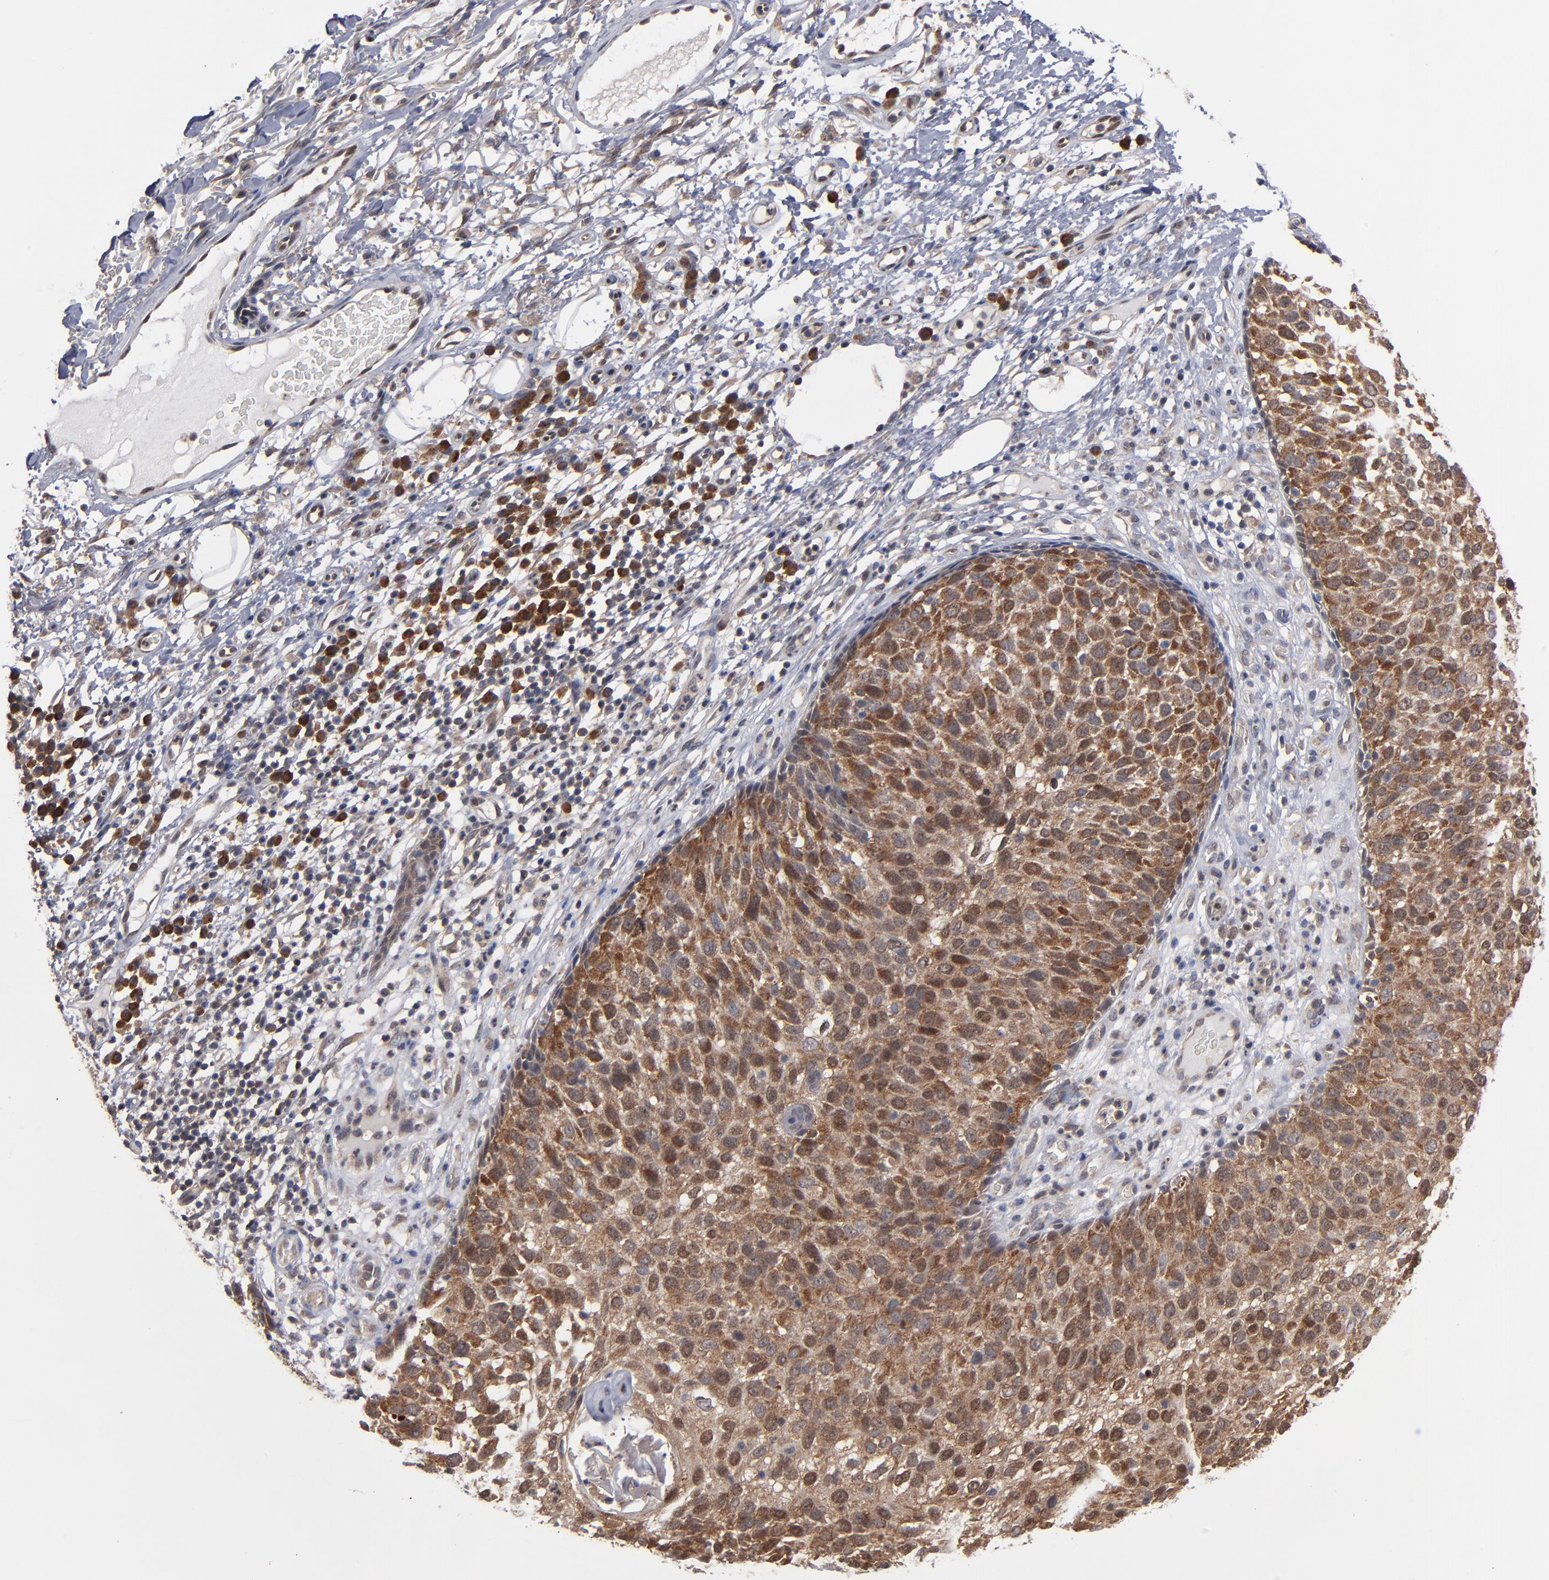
{"staining": {"intensity": "strong", "quantity": ">75%", "location": "cytoplasmic/membranous"}, "tissue": "skin cancer", "cell_type": "Tumor cells", "image_type": "cancer", "snomed": [{"axis": "morphology", "description": "Squamous cell carcinoma, NOS"}, {"axis": "topography", "description": "Skin"}], "caption": "The photomicrograph shows staining of skin cancer (squamous cell carcinoma), revealing strong cytoplasmic/membranous protein staining (brown color) within tumor cells. Nuclei are stained in blue.", "gene": "ALG13", "patient": {"sex": "male", "age": 87}}